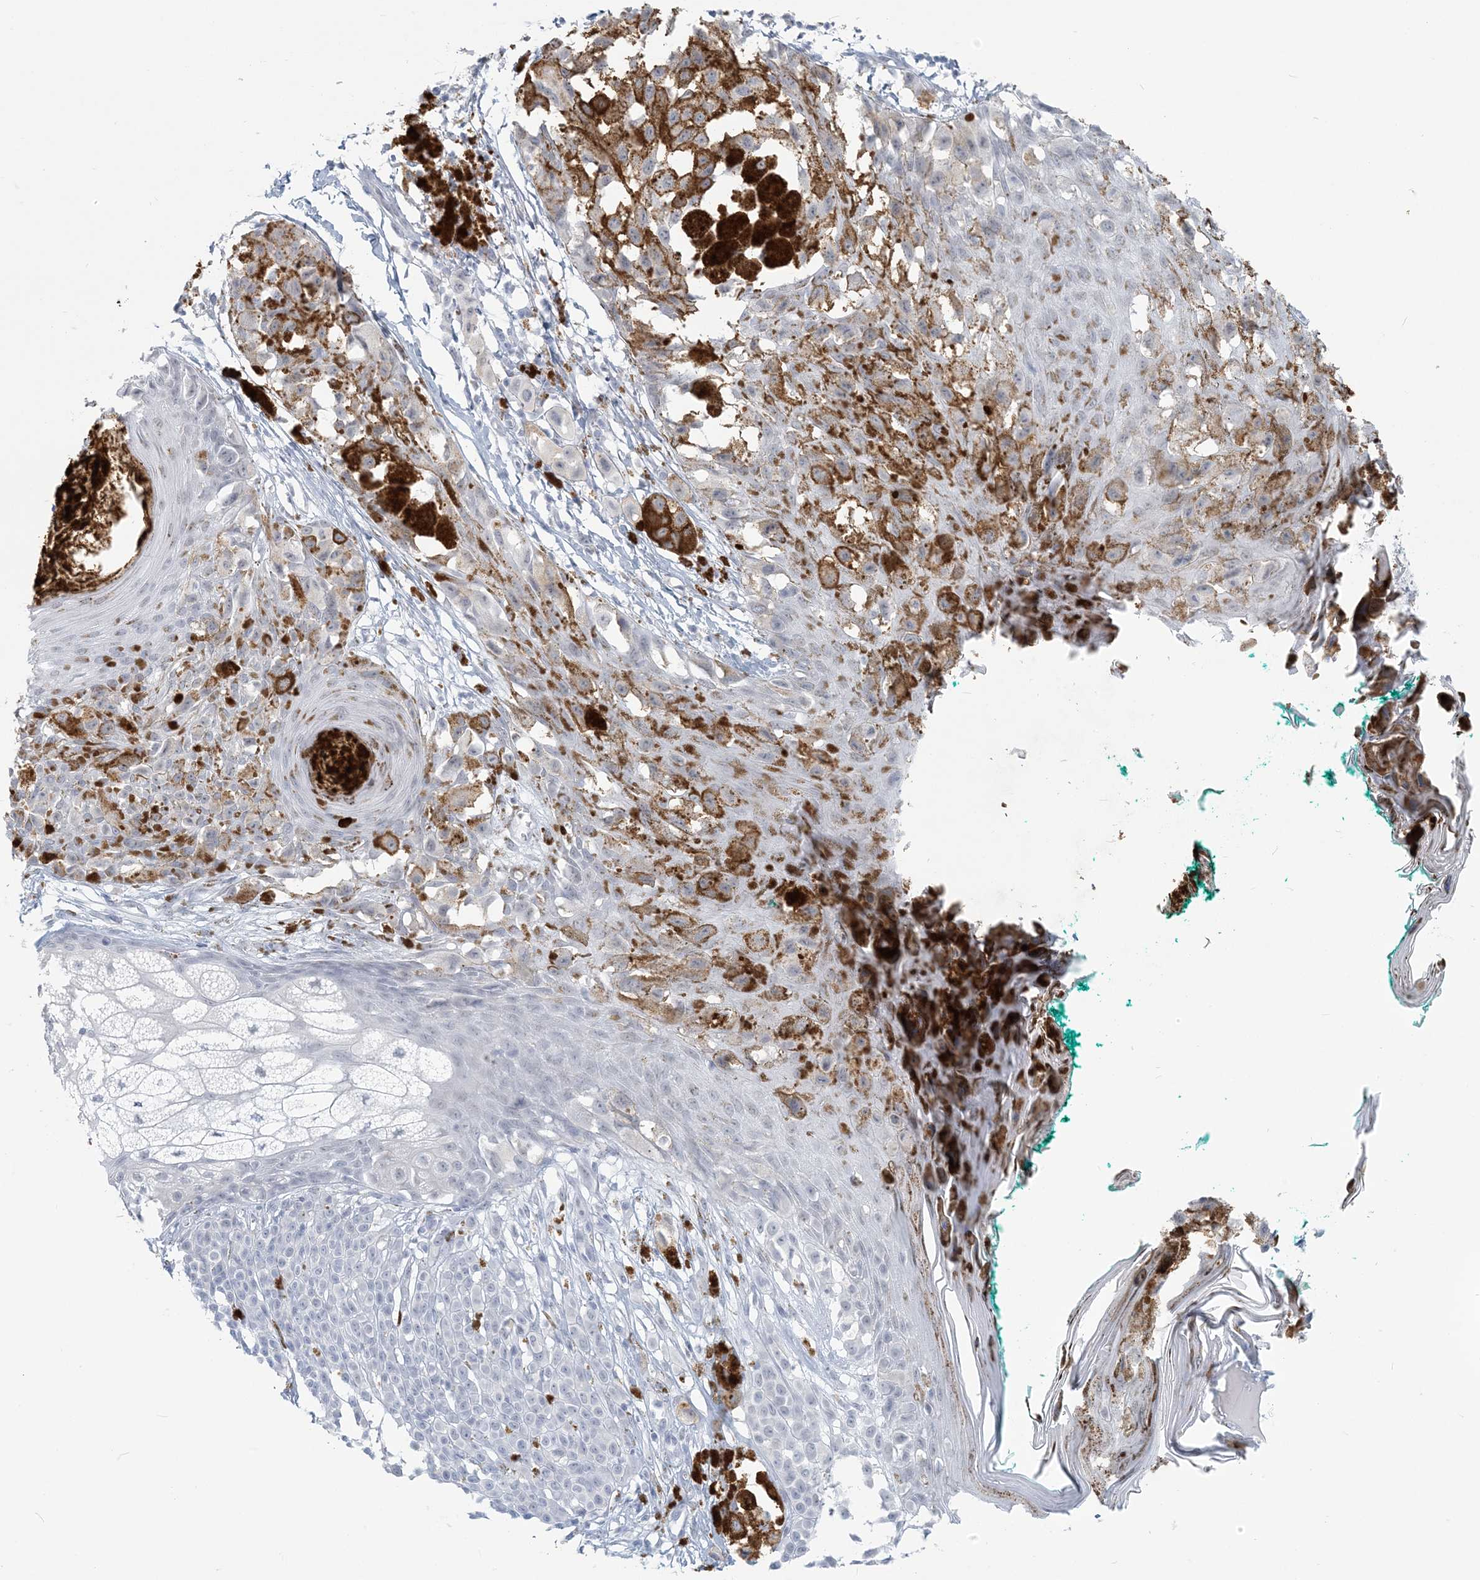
{"staining": {"intensity": "negative", "quantity": "none", "location": "none"}, "tissue": "melanoma", "cell_type": "Tumor cells", "image_type": "cancer", "snomed": [{"axis": "morphology", "description": "Malignant melanoma, NOS"}, {"axis": "topography", "description": "Skin of leg"}], "caption": "The photomicrograph shows no significant positivity in tumor cells of malignant melanoma.", "gene": "SCML1", "patient": {"sex": "female", "age": 72}}